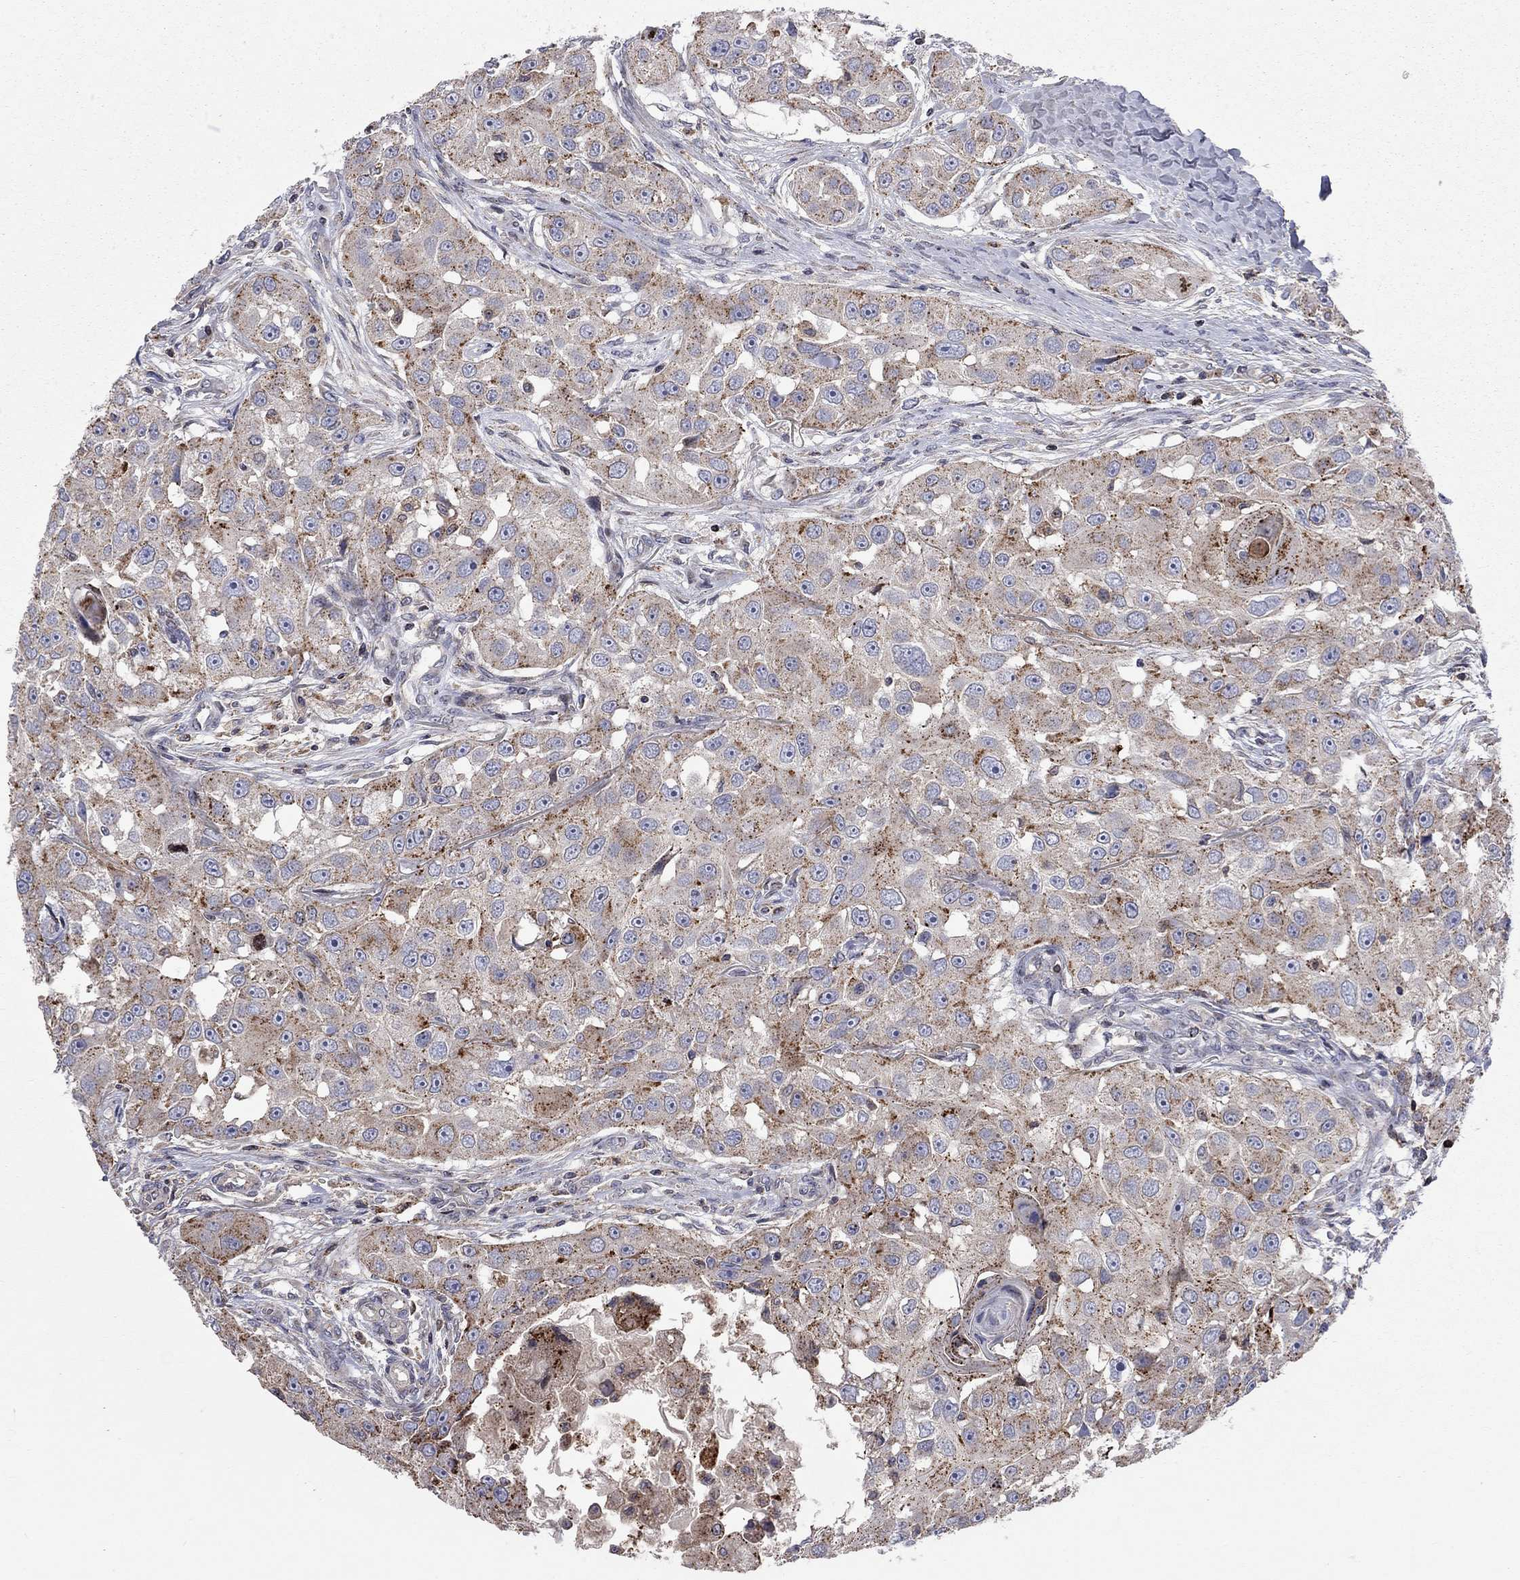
{"staining": {"intensity": "strong", "quantity": ">75%", "location": "cytoplasmic/membranous"}, "tissue": "head and neck cancer", "cell_type": "Tumor cells", "image_type": "cancer", "snomed": [{"axis": "morphology", "description": "Squamous cell carcinoma, NOS"}, {"axis": "topography", "description": "Head-Neck"}], "caption": "DAB immunohistochemical staining of human head and neck cancer (squamous cell carcinoma) shows strong cytoplasmic/membranous protein staining in about >75% of tumor cells.", "gene": "ERN2", "patient": {"sex": "male", "age": 51}}